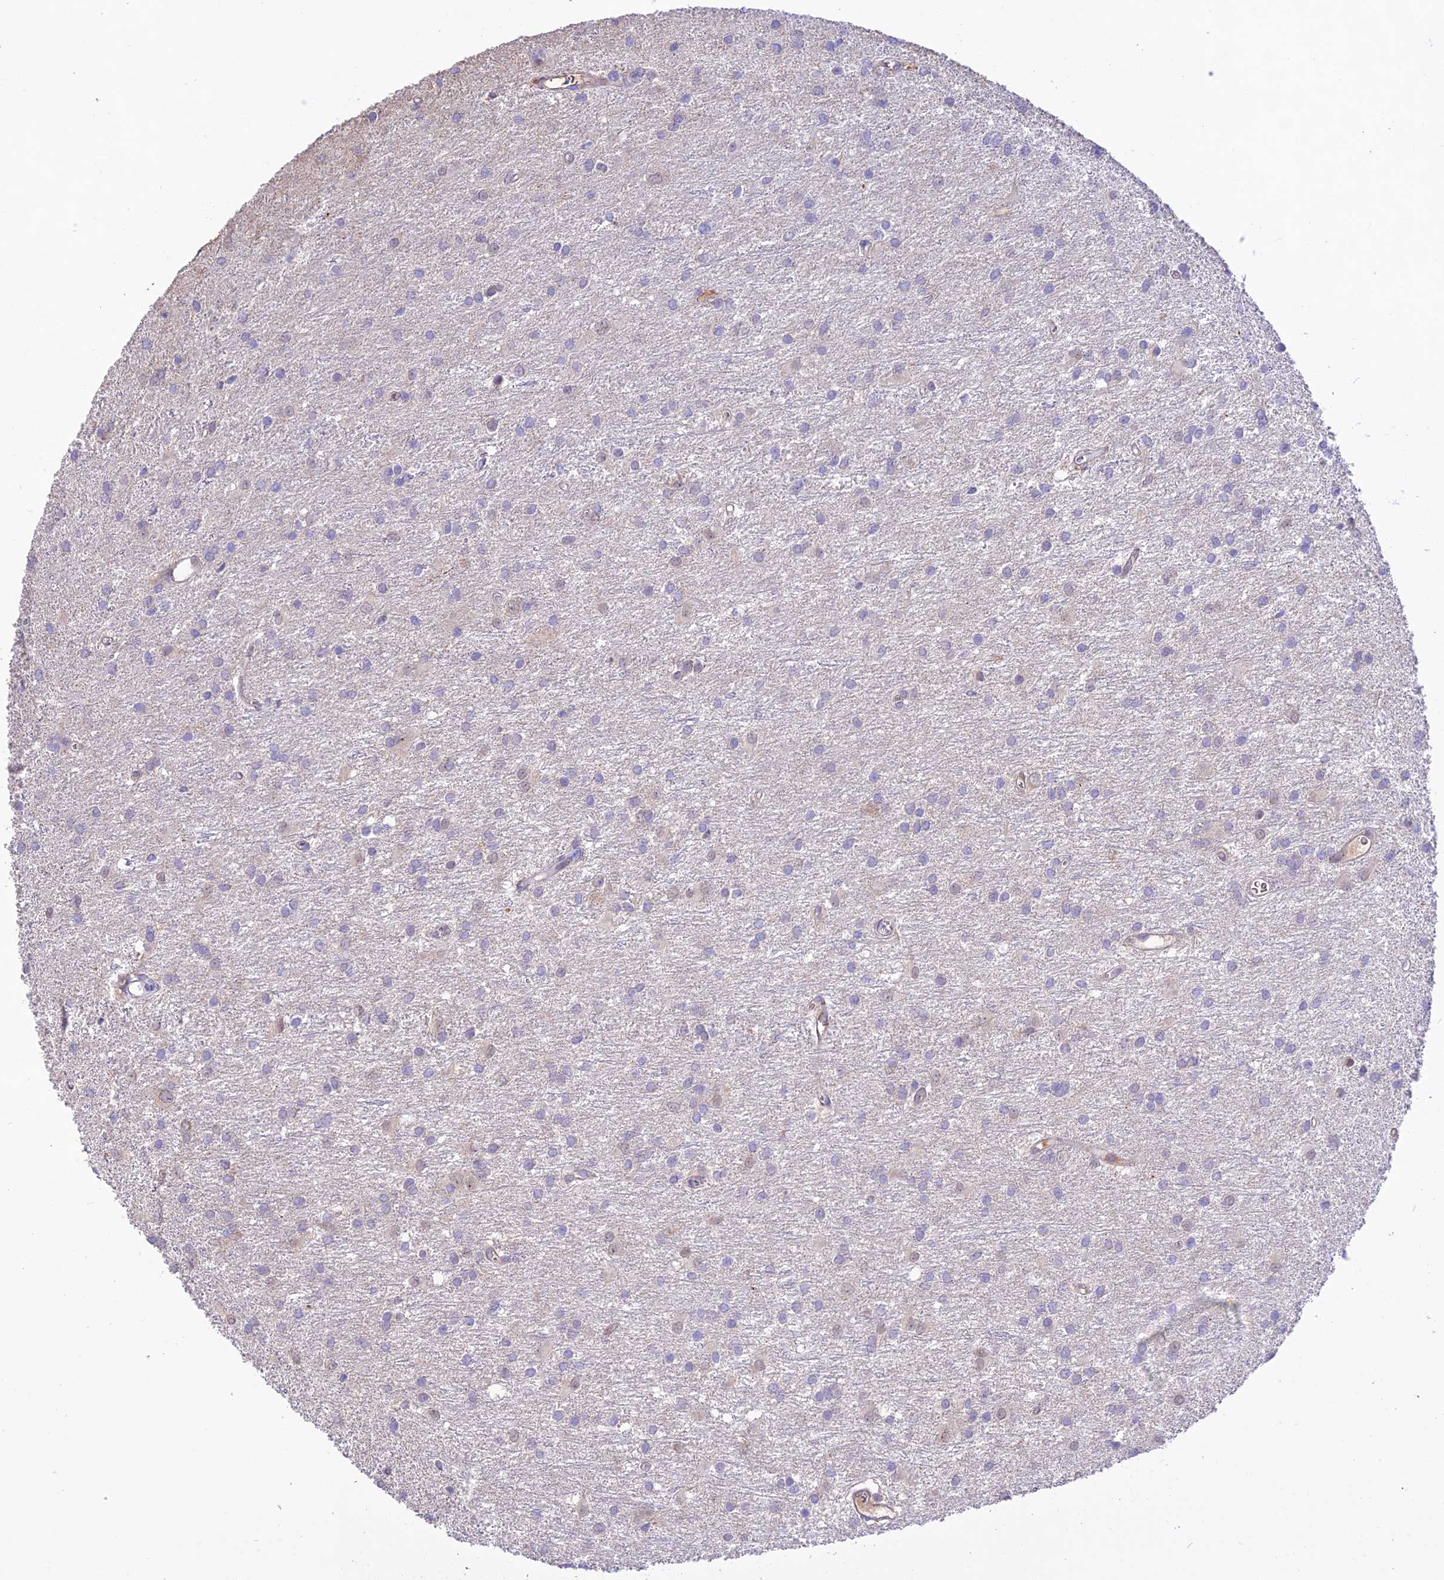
{"staining": {"intensity": "negative", "quantity": "none", "location": "none"}, "tissue": "glioma", "cell_type": "Tumor cells", "image_type": "cancer", "snomed": [{"axis": "morphology", "description": "Glioma, malignant, High grade"}, {"axis": "topography", "description": "Brain"}], "caption": "Image shows no protein positivity in tumor cells of malignant glioma (high-grade) tissue.", "gene": "NLRP9", "patient": {"sex": "female", "age": 50}}